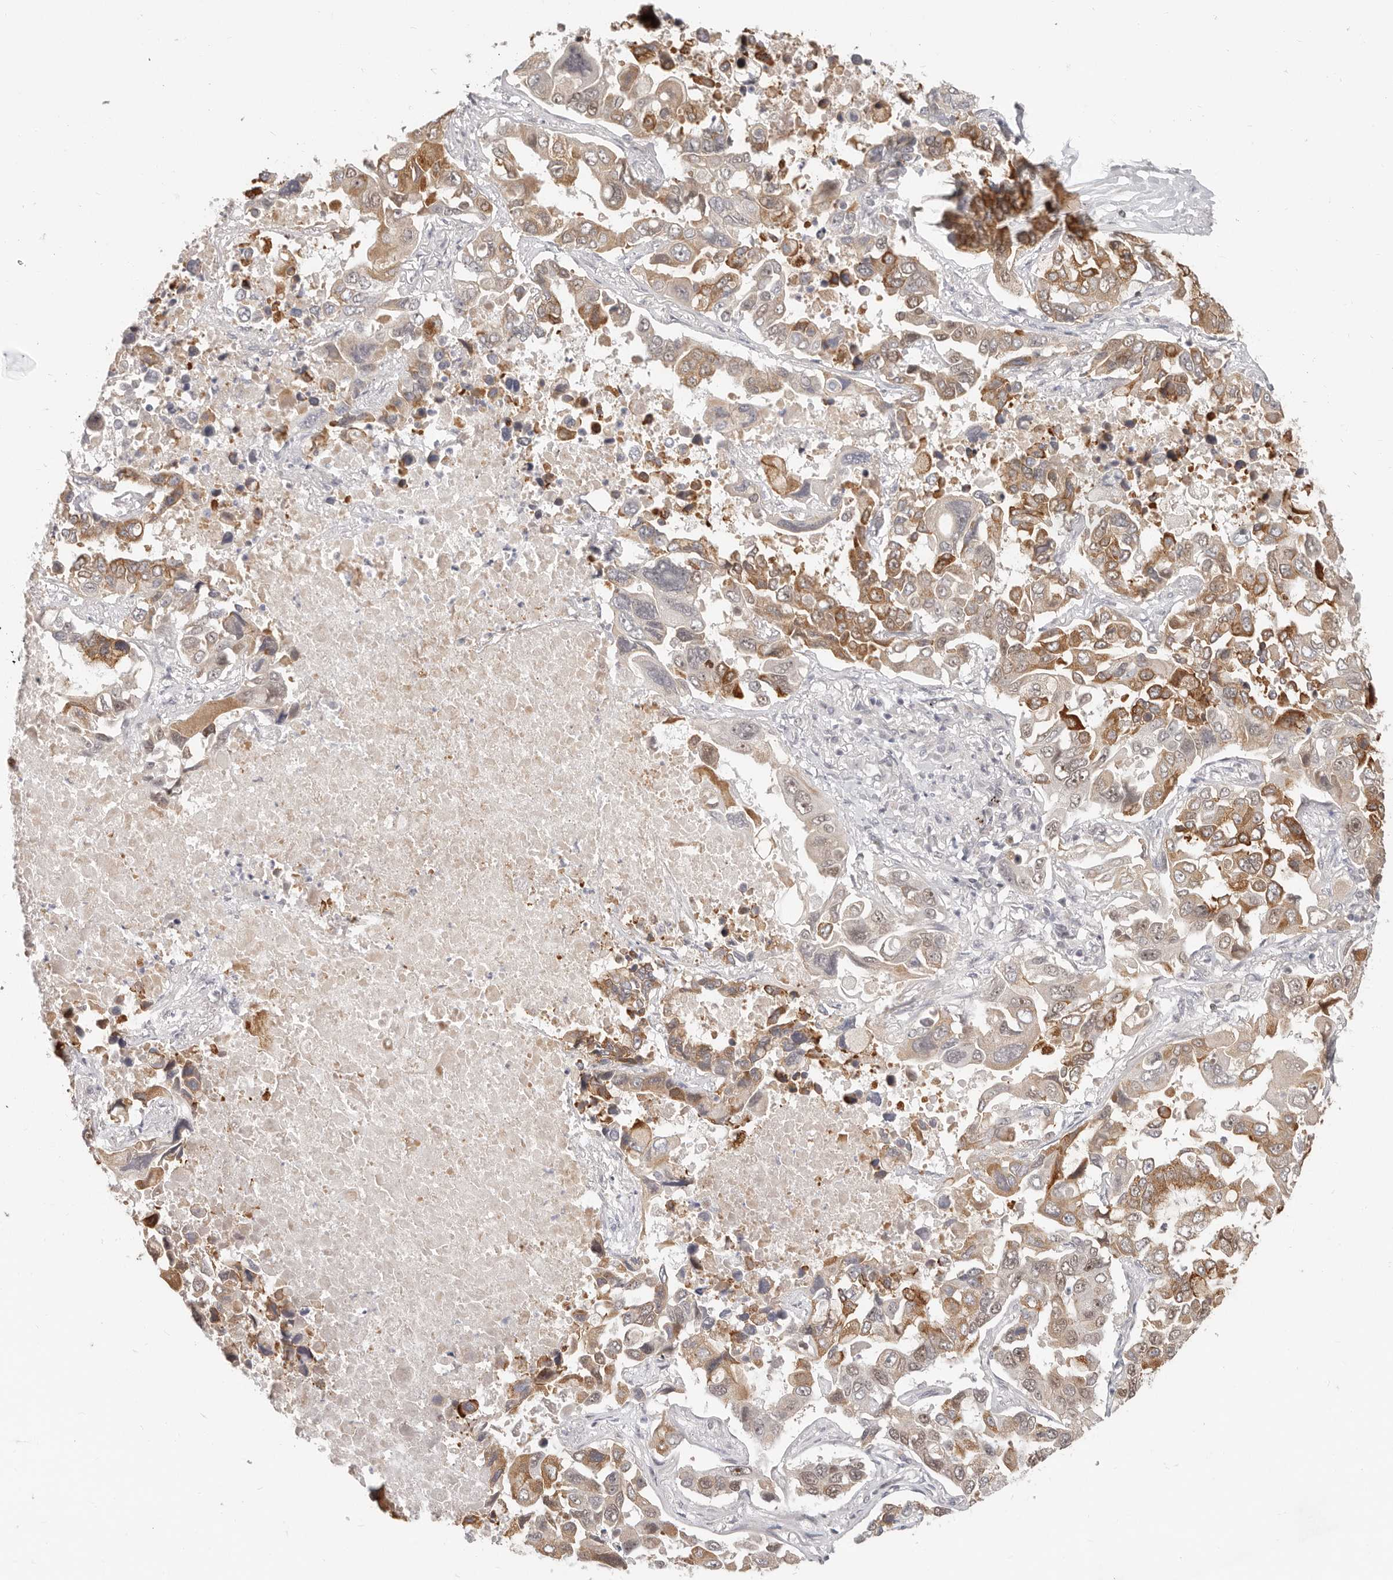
{"staining": {"intensity": "moderate", "quantity": ">75%", "location": "cytoplasmic/membranous"}, "tissue": "lung cancer", "cell_type": "Tumor cells", "image_type": "cancer", "snomed": [{"axis": "morphology", "description": "Adenocarcinoma, NOS"}, {"axis": "topography", "description": "Lung"}], "caption": "Immunohistochemical staining of lung cancer (adenocarcinoma) reveals moderate cytoplasmic/membranous protein positivity in about >75% of tumor cells. (Brightfield microscopy of DAB IHC at high magnification).", "gene": "RFC2", "patient": {"sex": "male", "age": 64}}